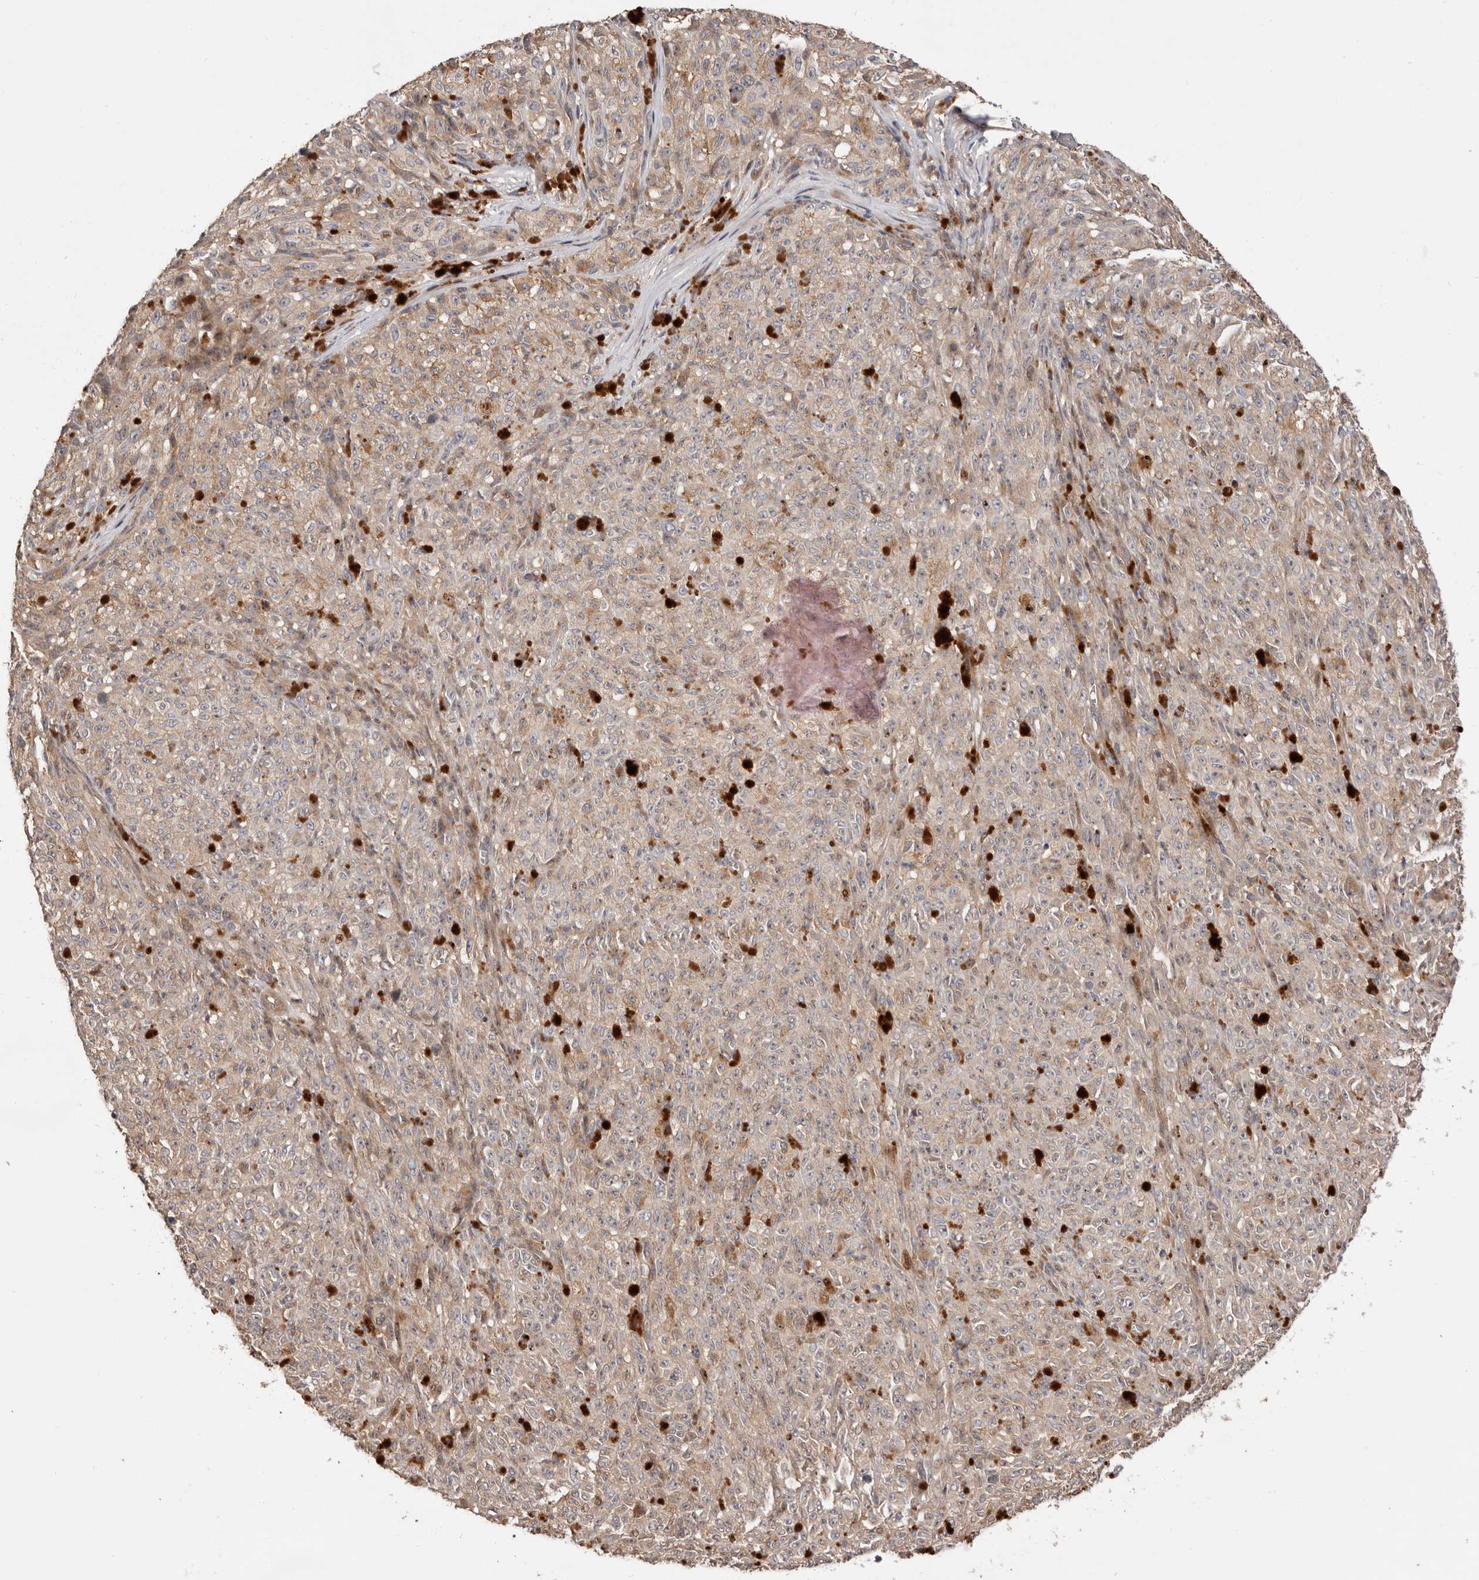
{"staining": {"intensity": "negative", "quantity": "none", "location": "none"}, "tissue": "melanoma", "cell_type": "Tumor cells", "image_type": "cancer", "snomed": [{"axis": "morphology", "description": "Malignant melanoma, NOS"}, {"axis": "topography", "description": "Skin"}], "caption": "DAB (3,3'-diaminobenzidine) immunohistochemical staining of human melanoma displays no significant positivity in tumor cells. (Brightfield microscopy of DAB IHC at high magnification).", "gene": "DOP1A", "patient": {"sex": "female", "age": 82}}